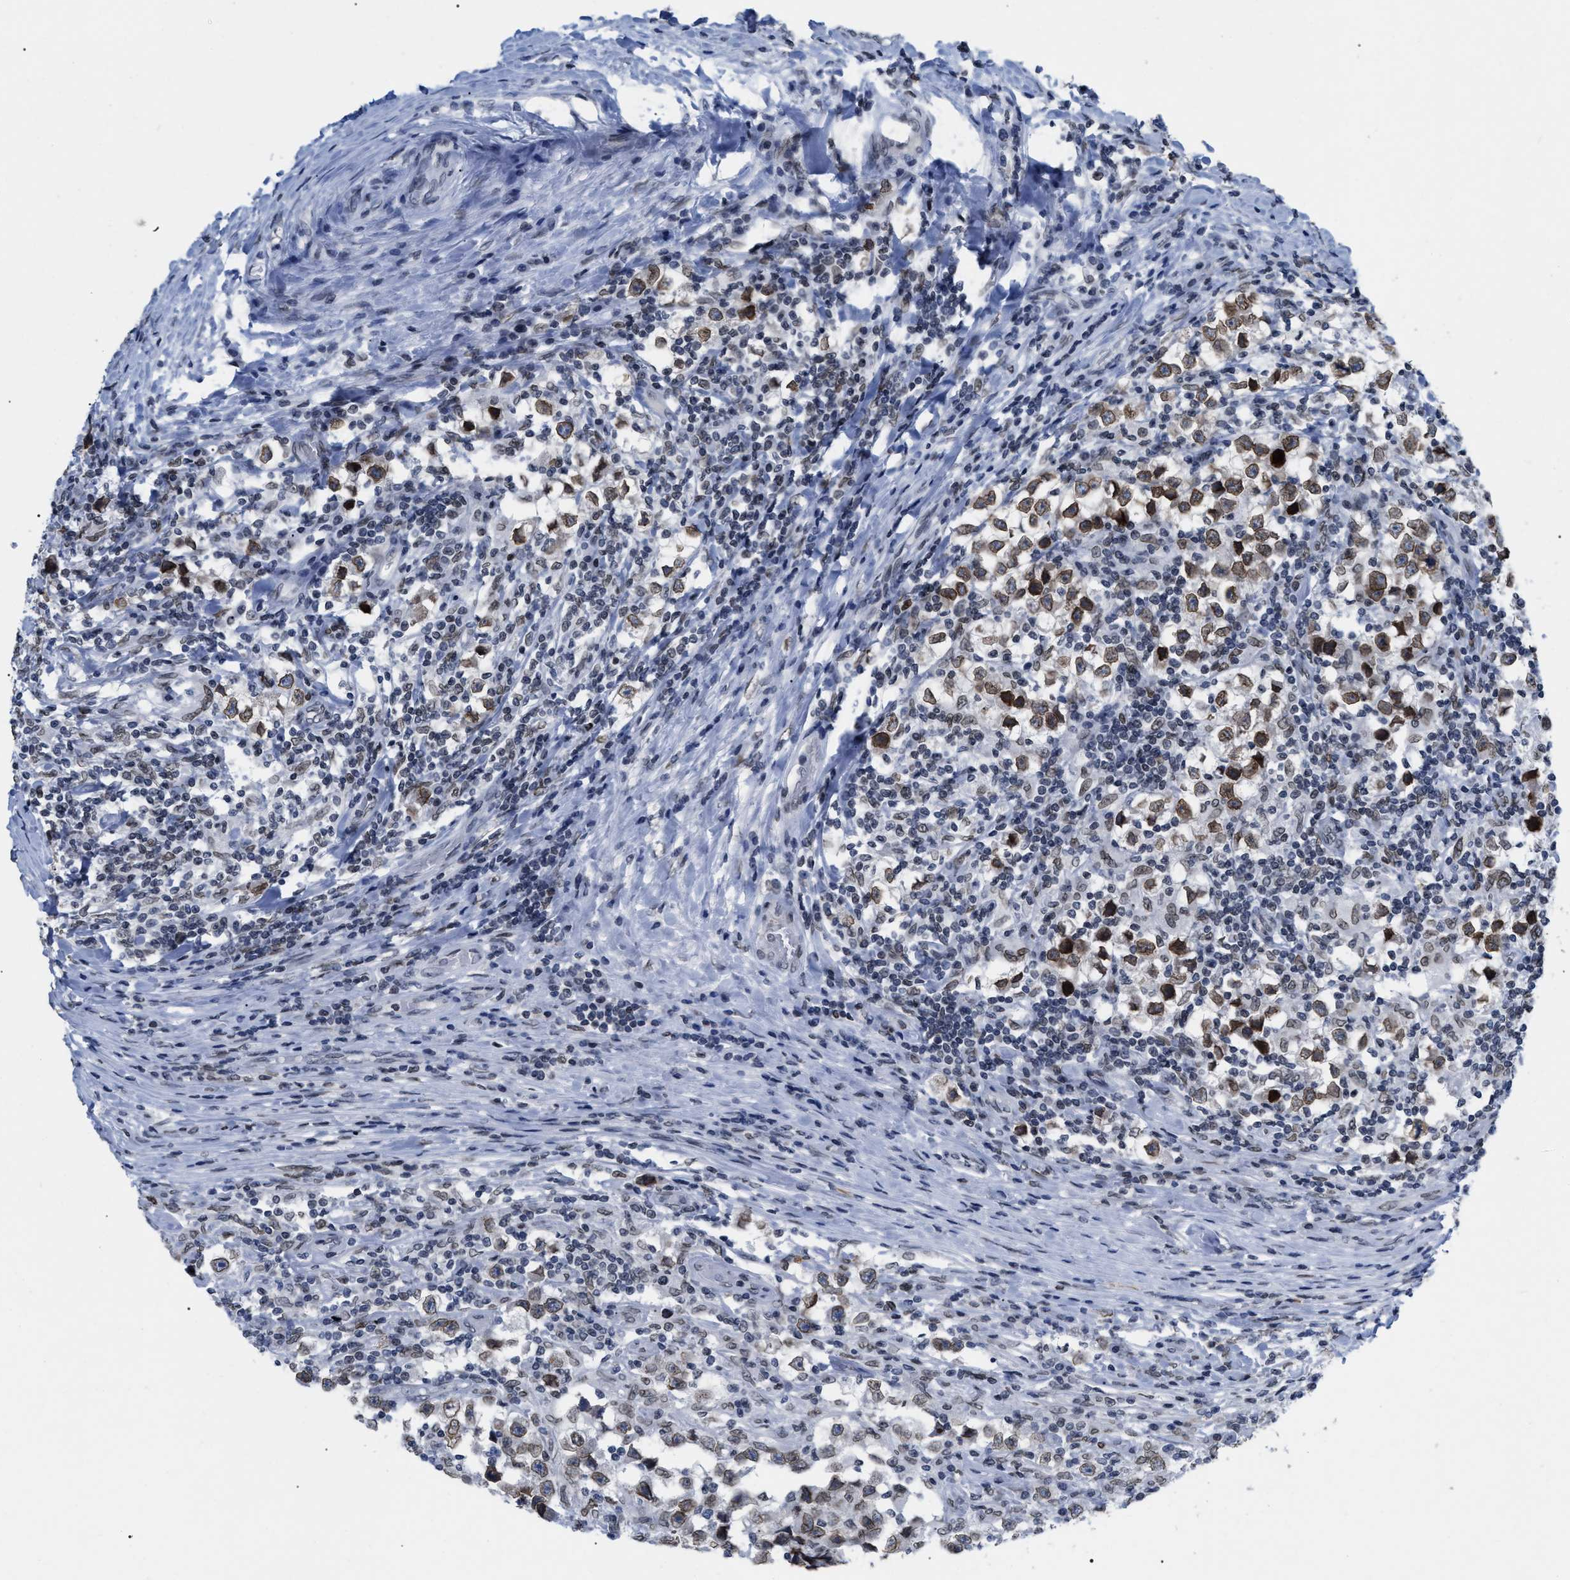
{"staining": {"intensity": "strong", "quantity": "25%-75%", "location": "cytoplasmic/membranous,nuclear"}, "tissue": "testis cancer", "cell_type": "Tumor cells", "image_type": "cancer", "snomed": [{"axis": "morphology", "description": "Carcinoma, Embryonal, NOS"}, {"axis": "topography", "description": "Testis"}], "caption": "The immunohistochemical stain highlights strong cytoplasmic/membranous and nuclear positivity in tumor cells of embryonal carcinoma (testis) tissue.", "gene": "TPR", "patient": {"sex": "male", "age": 21}}